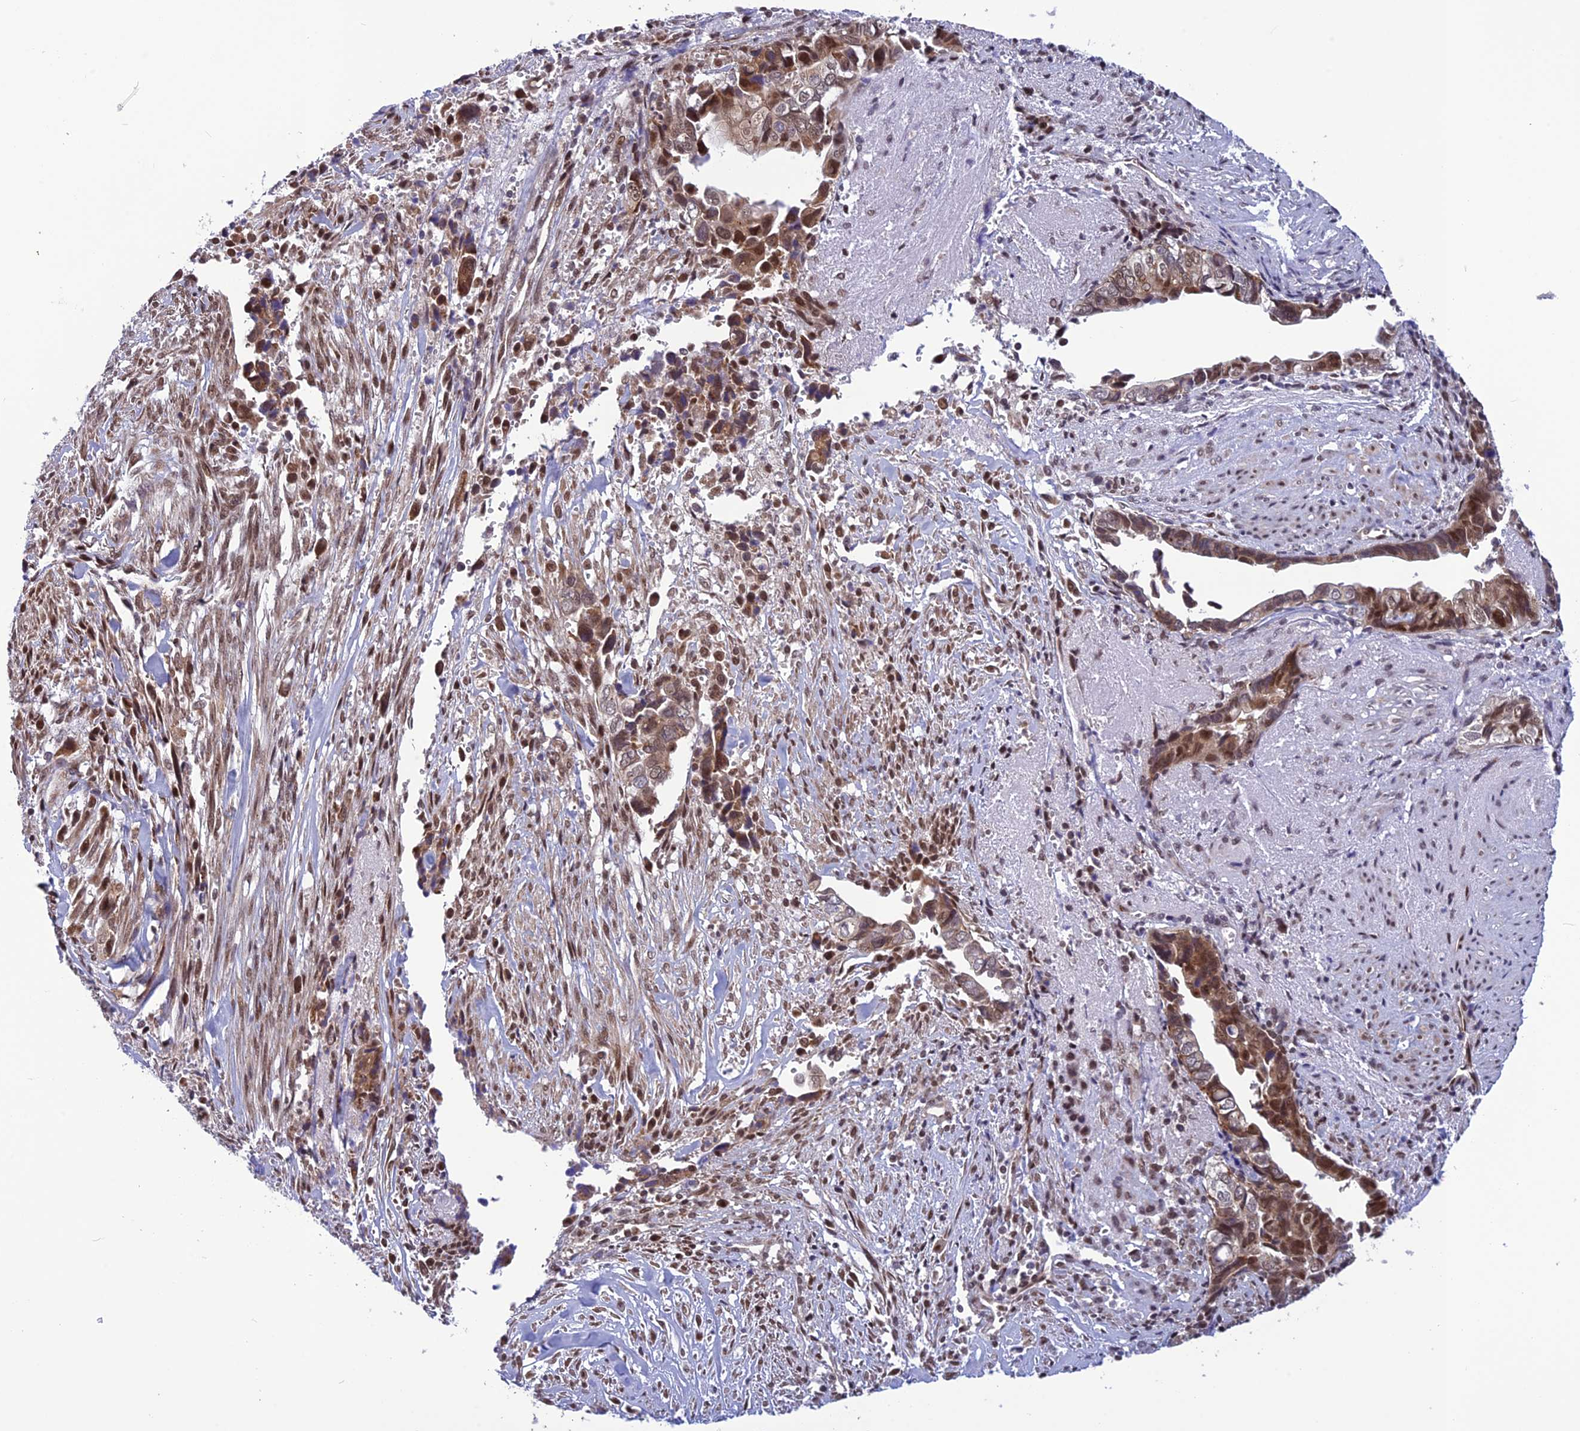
{"staining": {"intensity": "moderate", "quantity": ">75%", "location": "cytoplasmic/membranous,nuclear"}, "tissue": "liver cancer", "cell_type": "Tumor cells", "image_type": "cancer", "snomed": [{"axis": "morphology", "description": "Cholangiocarcinoma"}, {"axis": "topography", "description": "Liver"}], "caption": "Liver cancer tissue exhibits moderate cytoplasmic/membranous and nuclear staining in about >75% of tumor cells, visualized by immunohistochemistry.", "gene": "RTRAF", "patient": {"sex": "female", "age": 79}}